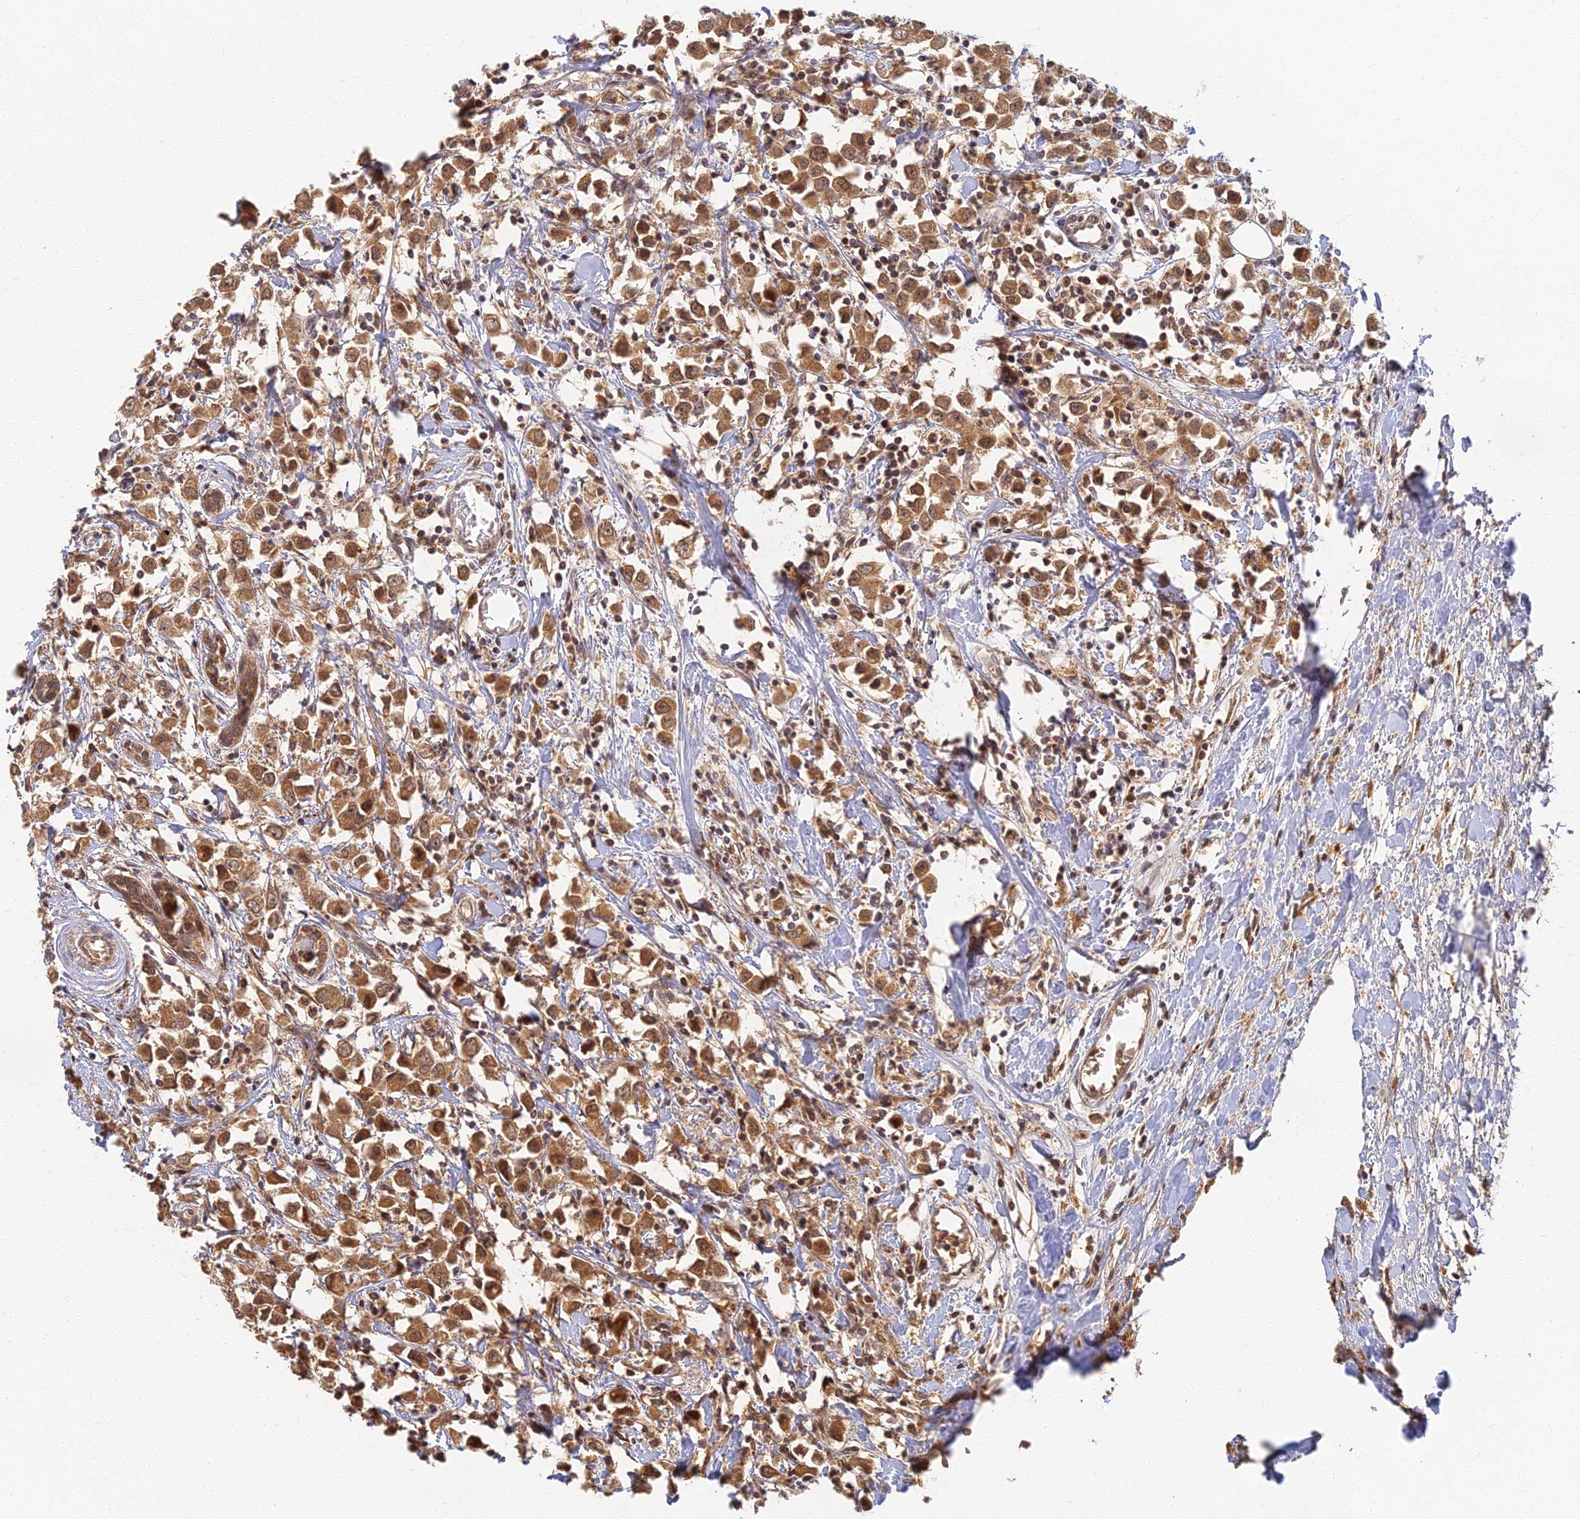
{"staining": {"intensity": "moderate", "quantity": ">75%", "location": "cytoplasmic/membranous"}, "tissue": "breast cancer", "cell_type": "Tumor cells", "image_type": "cancer", "snomed": [{"axis": "morphology", "description": "Duct carcinoma"}, {"axis": "topography", "description": "Breast"}], "caption": "Immunohistochemical staining of human breast infiltrating ductal carcinoma reveals medium levels of moderate cytoplasmic/membranous positivity in about >75% of tumor cells.", "gene": "RGL3", "patient": {"sex": "female", "age": 61}}